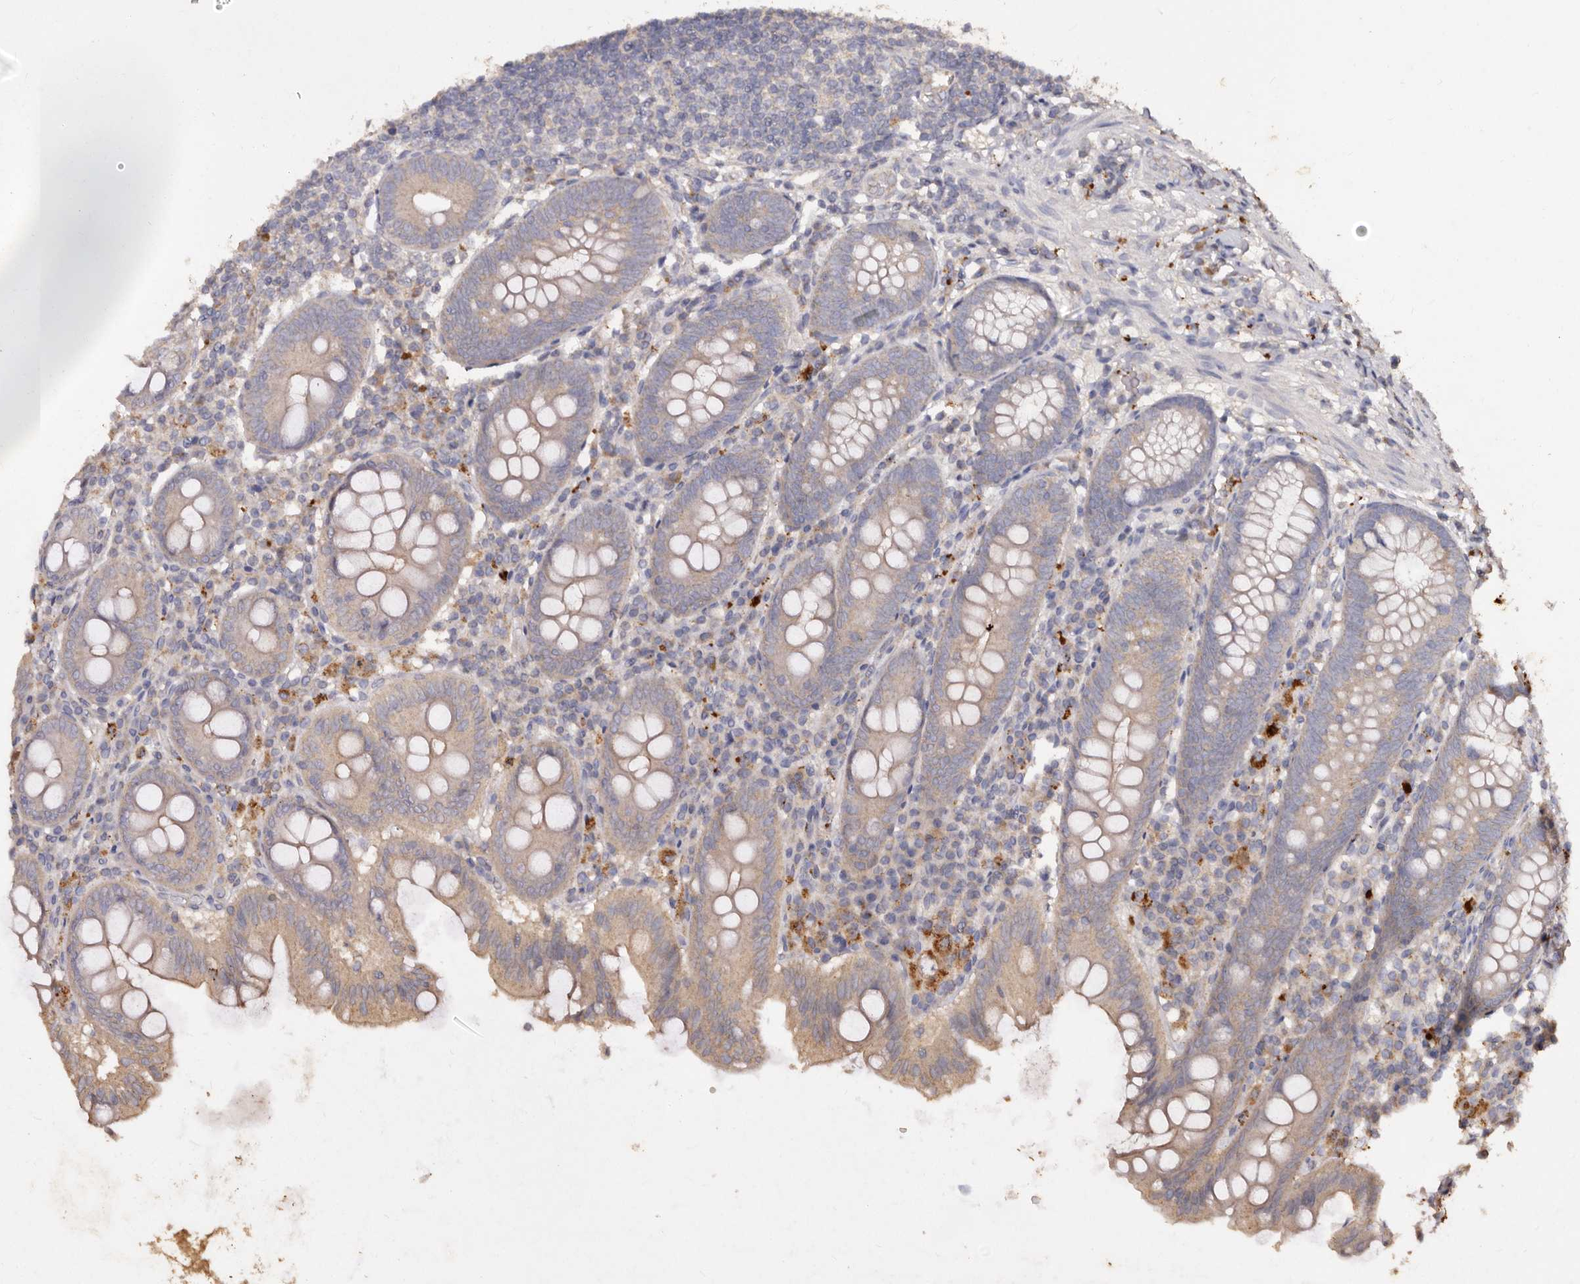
{"staining": {"intensity": "moderate", "quantity": "<25%", "location": "cytoplasmic/membranous"}, "tissue": "appendix", "cell_type": "Glandular cells", "image_type": "normal", "snomed": [{"axis": "morphology", "description": "Normal tissue, NOS"}, {"axis": "topography", "description": "Appendix"}], "caption": "An IHC micrograph of unremarkable tissue is shown. Protein staining in brown labels moderate cytoplasmic/membranous positivity in appendix within glandular cells. The staining was performed using DAB, with brown indicating positive protein expression. Nuclei are stained blue with hematoxylin.", "gene": "FARS2", "patient": {"sex": "female", "age": 54}}